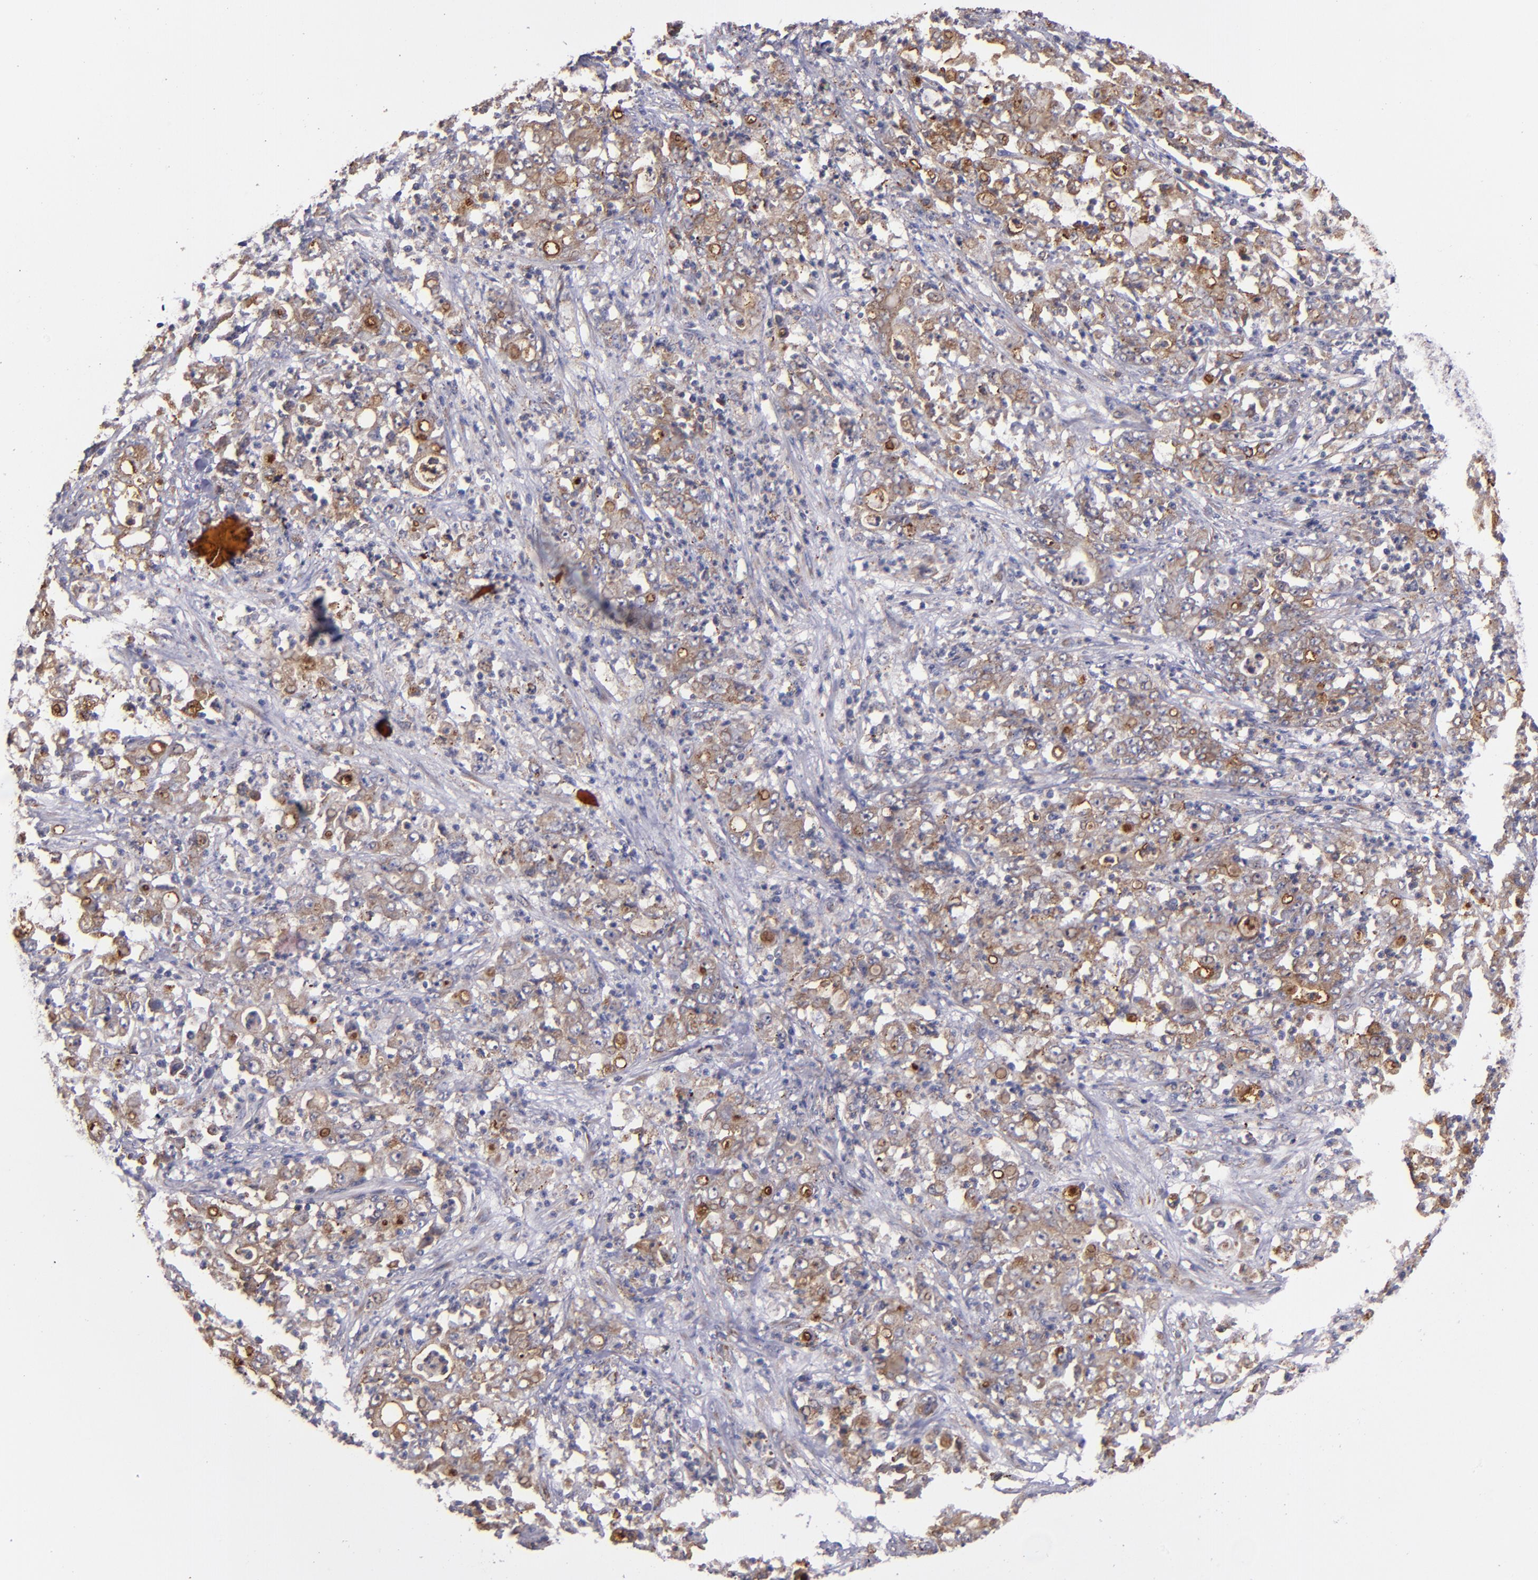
{"staining": {"intensity": "moderate", "quantity": ">75%", "location": "cytoplasmic/membranous"}, "tissue": "stomach cancer", "cell_type": "Tumor cells", "image_type": "cancer", "snomed": [{"axis": "morphology", "description": "Adenocarcinoma, NOS"}, {"axis": "topography", "description": "Stomach, lower"}], "caption": "Human adenocarcinoma (stomach) stained for a protein (brown) reveals moderate cytoplasmic/membranous positive positivity in approximately >75% of tumor cells.", "gene": "IFIH1", "patient": {"sex": "female", "age": 71}}